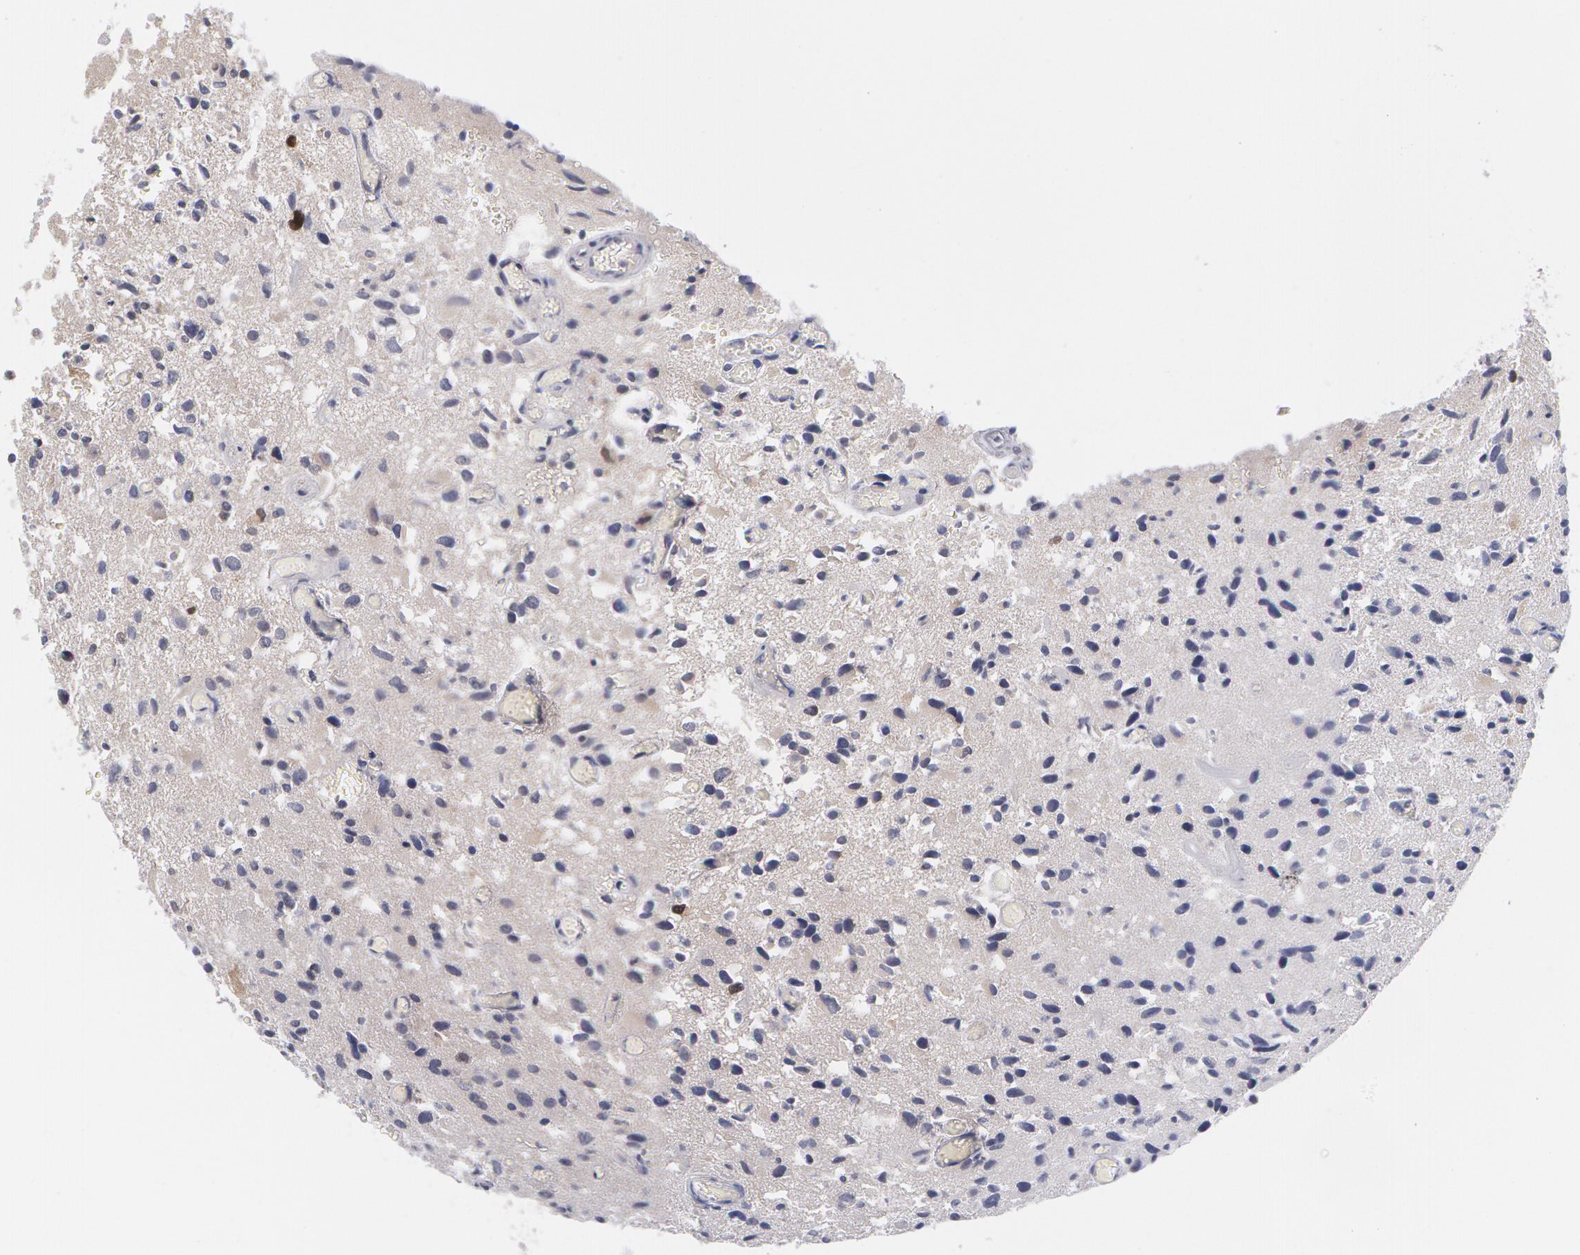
{"staining": {"intensity": "negative", "quantity": "none", "location": "none"}, "tissue": "glioma", "cell_type": "Tumor cells", "image_type": "cancer", "snomed": [{"axis": "morphology", "description": "Glioma, malignant, High grade"}, {"axis": "topography", "description": "Brain"}], "caption": "Human glioma stained for a protein using immunohistochemistry (IHC) demonstrates no staining in tumor cells.", "gene": "TXNRD1", "patient": {"sex": "male", "age": 69}}